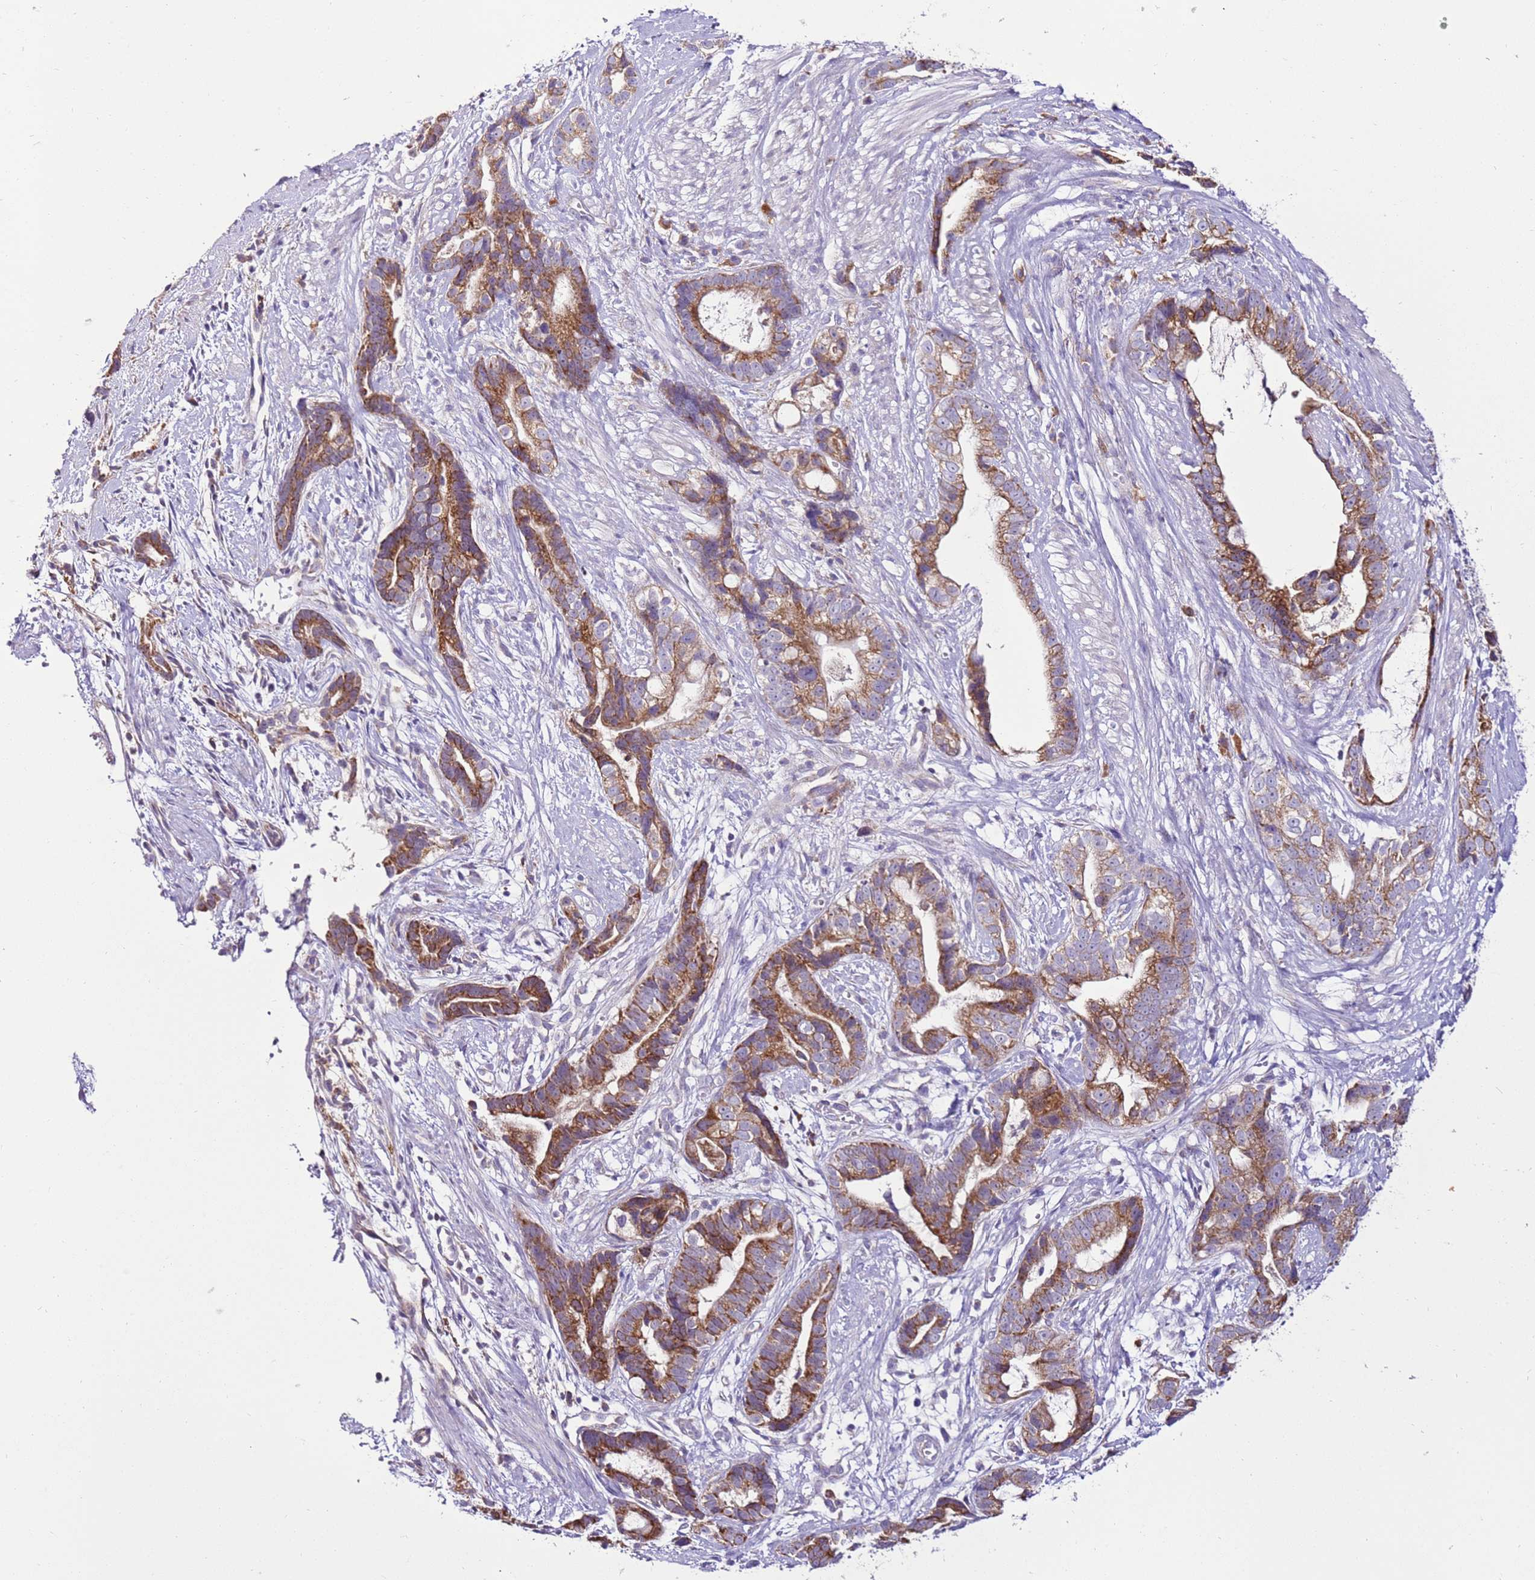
{"staining": {"intensity": "moderate", "quantity": ">75%", "location": "cytoplasmic/membranous"}, "tissue": "stomach cancer", "cell_type": "Tumor cells", "image_type": "cancer", "snomed": [{"axis": "morphology", "description": "Adenocarcinoma, NOS"}, {"axis": "topography", "description": "Stomach"}], "caption": "A high-resolution histopathology image shows IHC staining of adenocarcinoma (stomach), which reveals moderate cytoplasmic/membranous staining in about >75% of tumor cells. Immunohistochemistry stains the protein of interest in brown and the nuclei are stained blue.", "gene": "MRPL36", "patient": {"sex": "male", "age": 55}}